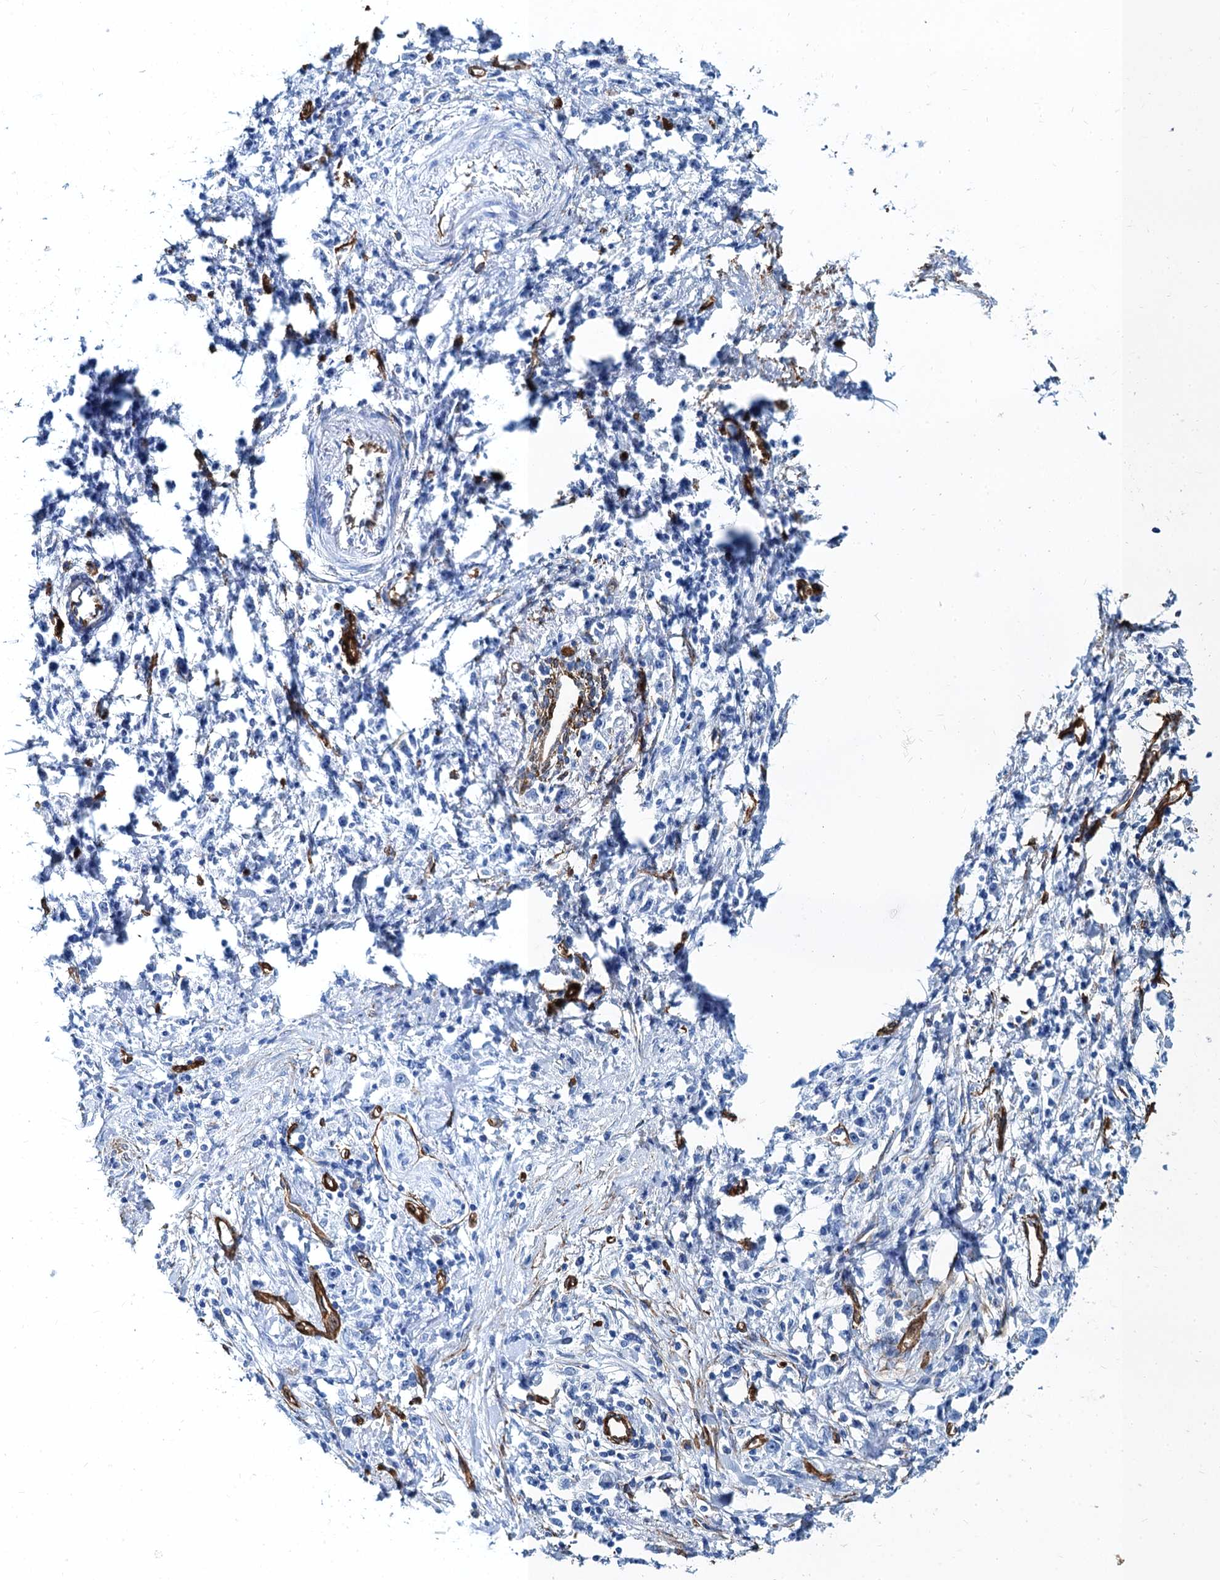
{"staining": {"intensity": "negative", "quantity": "none", "location": "none"}, "tissue": "stomach cancer", "cell_type": "Tumor cells", "image_type": "cancer", "snomed": [{"axis": "morphology", "description": "Adenocarcinoma, NOS"}, {"axis": "topography", "description": "Stomach"}], "caption": "Photomicrograph shows no protein positivity in tumor cells of adenocarcinoma (stomach) tissue.", "gene": "CAVIN2", "patient": {"sex": "female", "age": 59}}